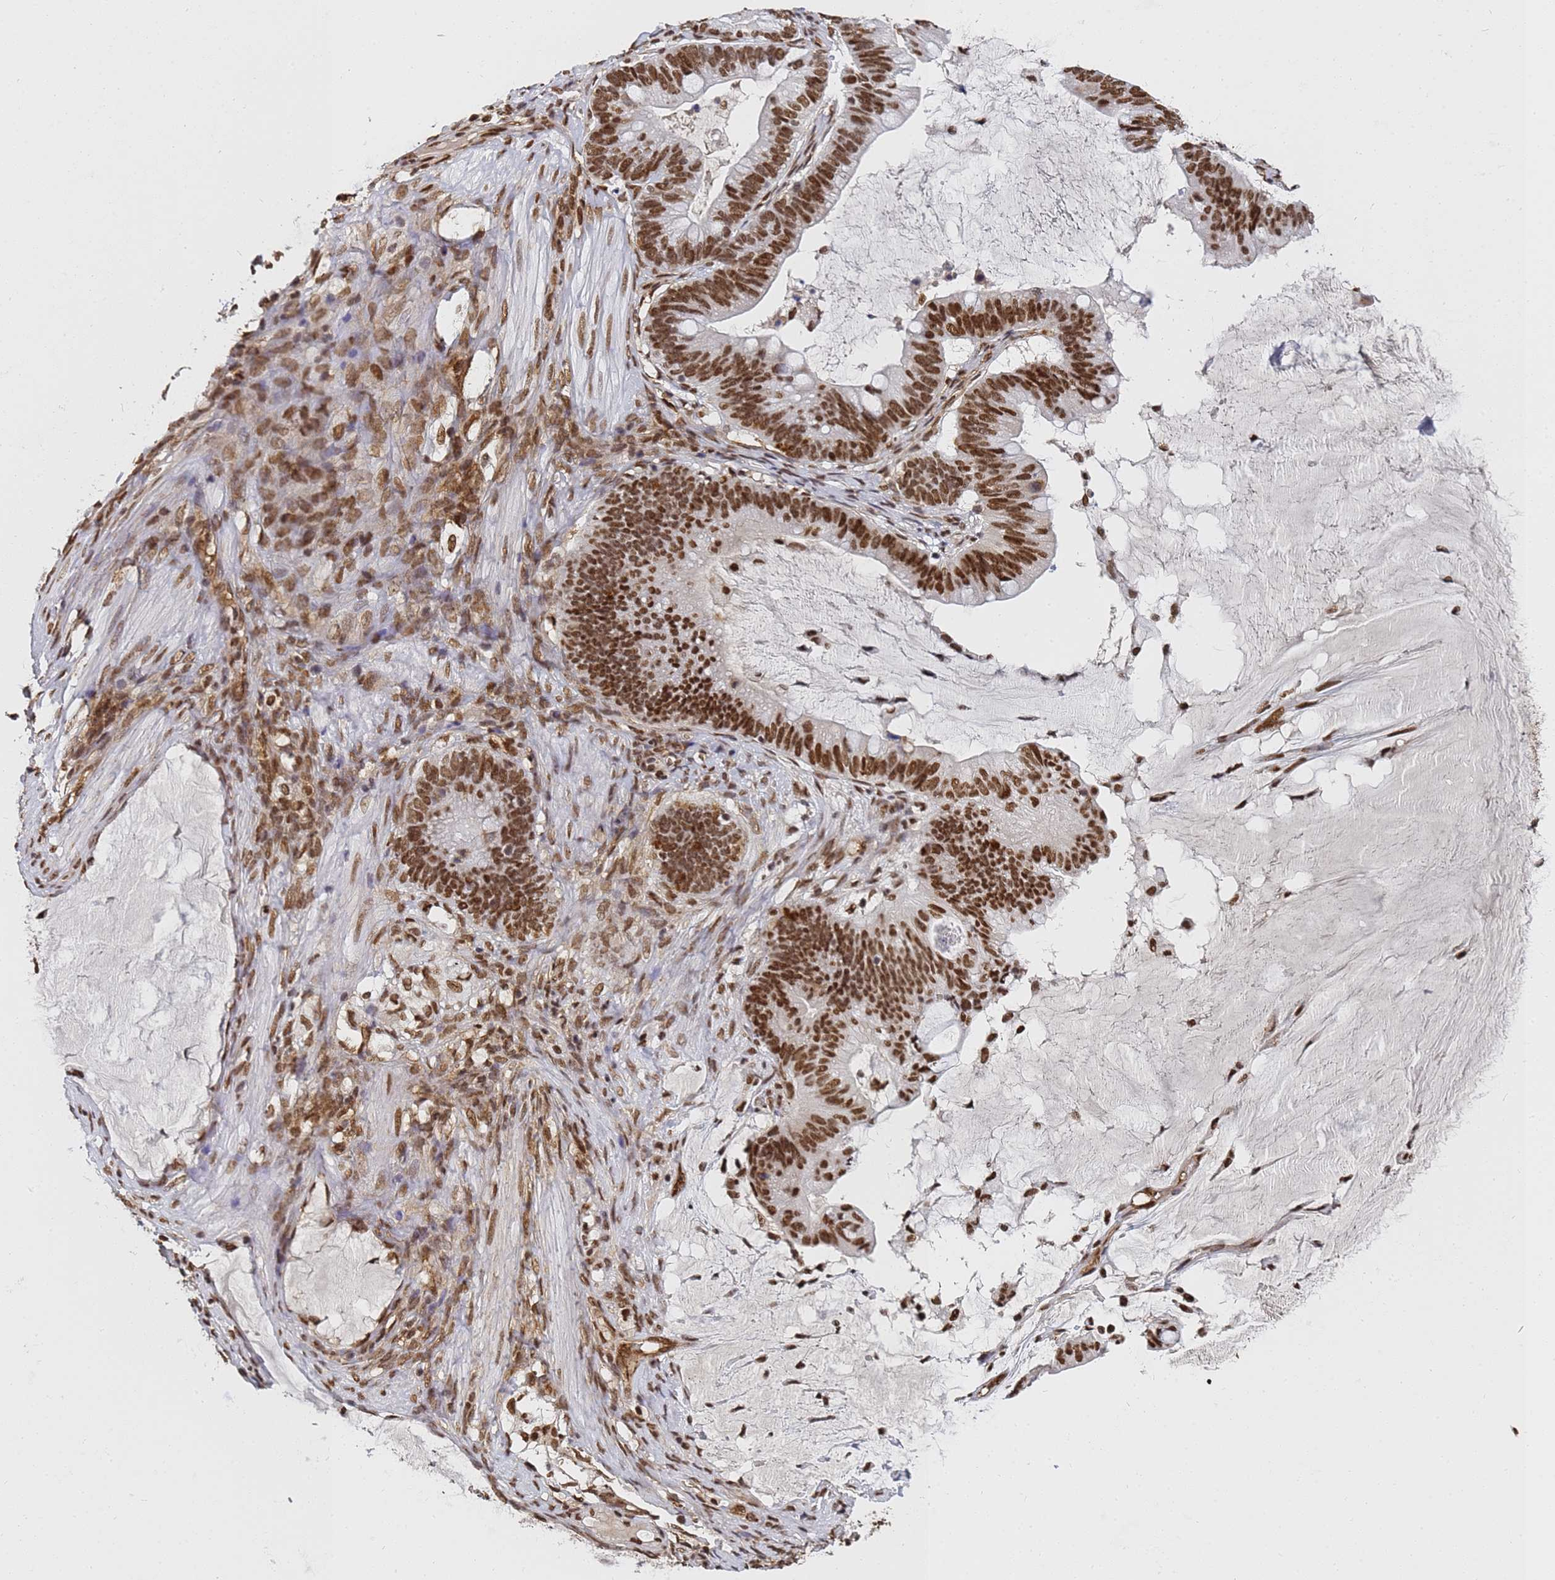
{"staining": {"intensity": "strong", "quantity": ">75%", "location": "nuclear"}, "tissue": "ovarian cancer", "cell_type": "Tumor cells", "image_type": "cancer", "snomed": [{"axis": "morphology", "description": "Cystadenocarcinoma, mucinous, NOS"}, {"axis": "topography", "description": "Ovary"}], "caption": "Immunohistochemical staining of ovarian mucinous cystadenocarcinoma reveals strong nuclear protein staining in about >75% of tumor cells. (IHC, brightfield microscopy, high magnification).", "gene": "RAVER2", "patient": {"sex": "female", "age": 61}}